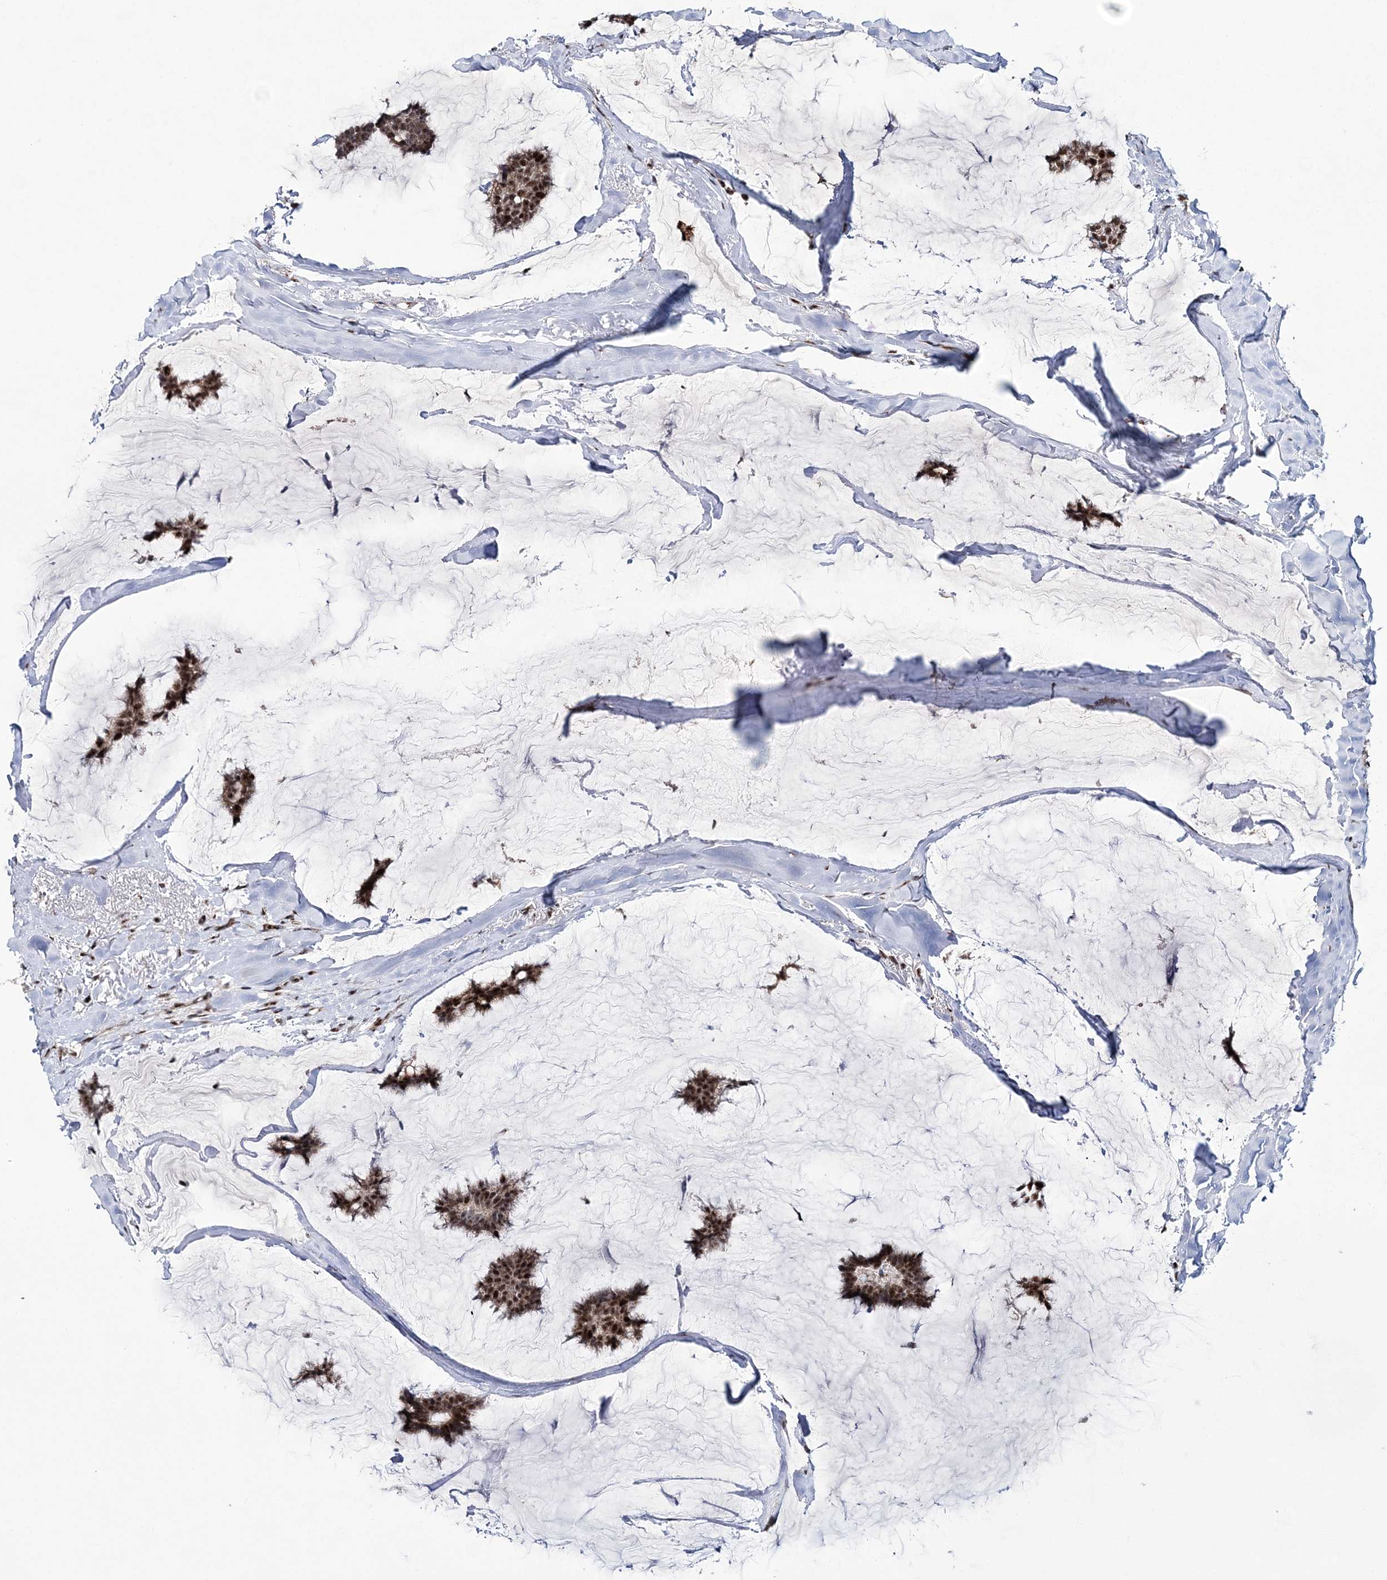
{"staining": {"intensity": "strong", "quantity": ">75%", "location": "nuclear"}, "tissue": "breast cancer", "cell_type": "Tumor cells", "image_type": "cancer", "snomed": [{"axis": "morphology", "description": "Duct carcinoma"}, {"axis": "topography", "description": "Breast"}], "caption": "Immunohistochemistry (DAB) staining of human invasive ductal carcinoma (breast) exhibits strong nuclear protein expression in about >75% of tumor cells.", "gene": "TATDN2", "patient": {"sex": "female", "age": 93}}